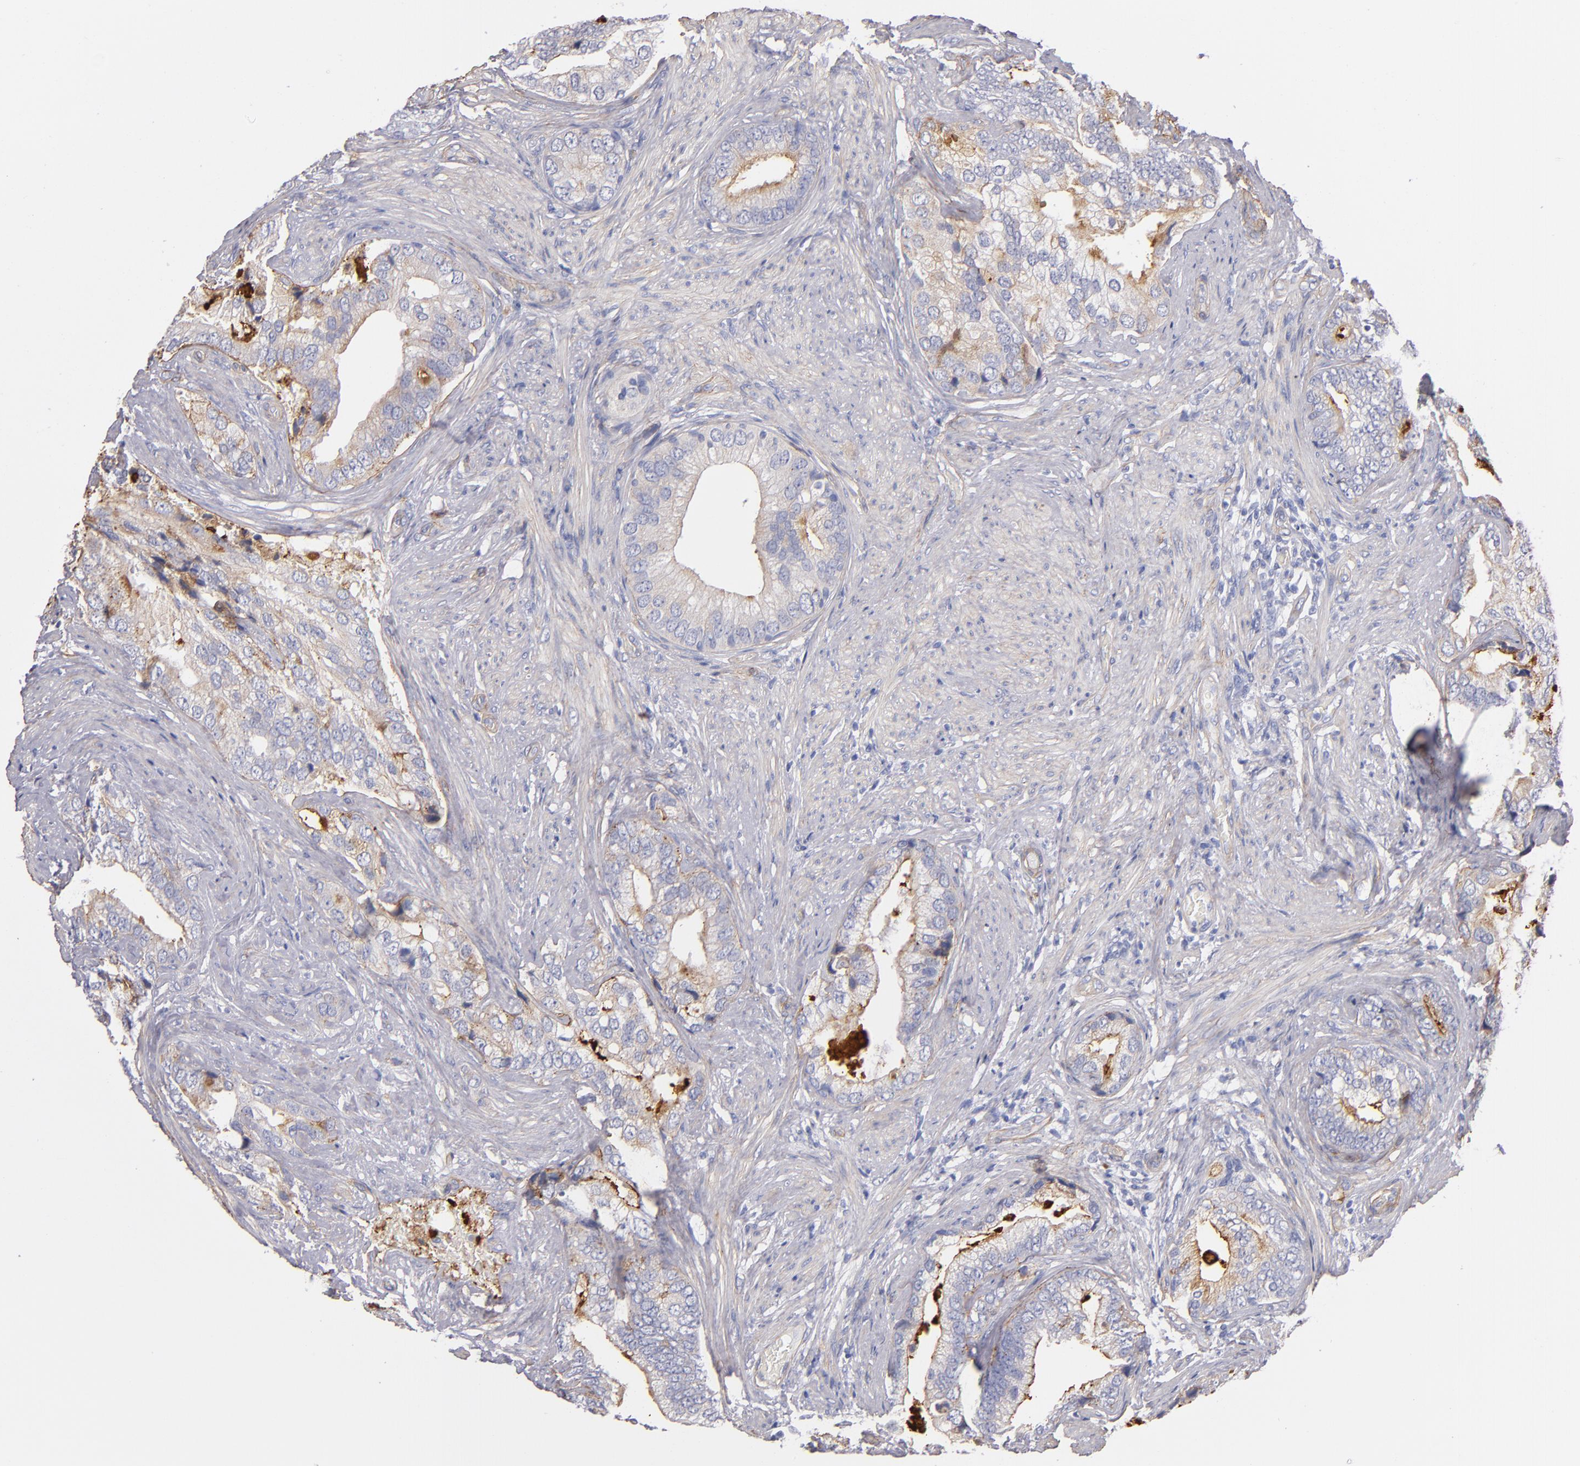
{"staining": {"intensity": "weak", "quantity": ">75%", "location": "cytoplasmic/membranous"}, "tissue": "prostate cancer", "cell_type": "Tumor cells", "image_type": "cancer", "snomed": [{"axis": "morphology", "description": "Adenocarcinoma, Low grade"}, {"axis": "topography", "description": "Prostate"}], "caption": "IHC staining of prostate cancer (low-grade adenocarcinoma), which reveals low levels of weak cytoplasmic/membranous positivity in about >75% of tumor cells indicating weak cytoplasmic/membranous protein staining. The staining was performed using DAB (brown) for protein detection and nuclei were counterstained in hematoxylin (blue).", "gene": "LAMC1", "patient": {"sex": "male", "age": 71}}